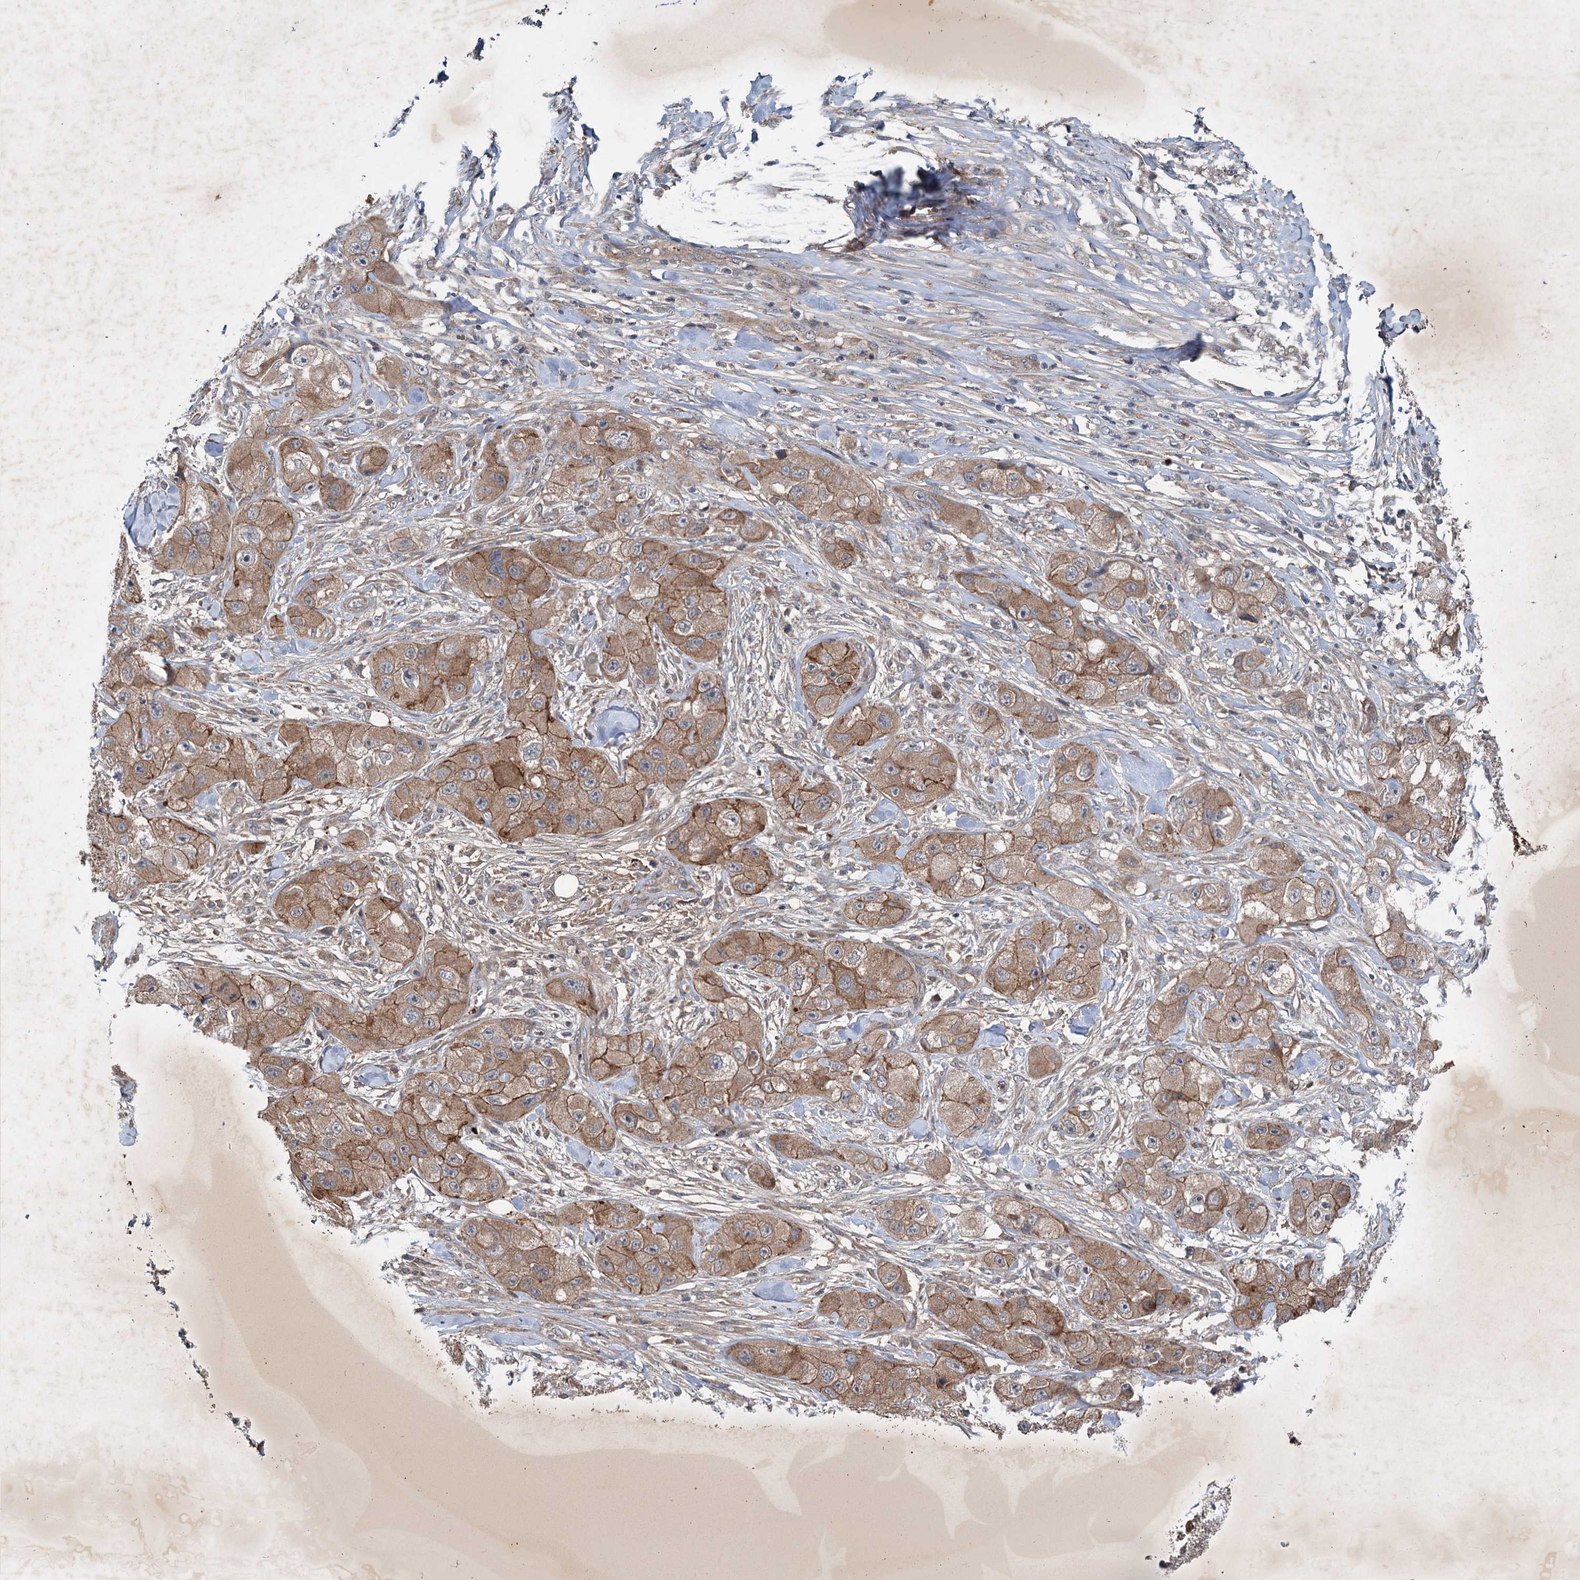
{"staining": {"intensity": "moderate", "quantity": ">75%", "location": "cytoplasmic/membranous"}, "tissue": "skin cancer", "cell_type": "Tumor cells", "image_type": "cancer", "snomed": [{"axis": "morphology", "description": "Squamous cell carcinoma, NOS"}, {"axis": "topography", "description": "Skin"}, {"axis": "topography", "description": "Subcutis"}], "caption": "Moderate cytoplasmic/membranous positivity is seen in approximately >75% of tumor cells in skin cancer. The staining was performed using DAB, with brown indicating positive protein expression. Nuclei are stained blue with hematoxylin.", "gene": "N4BP2L2", "patient": {"sex": "male", "age": 73}}